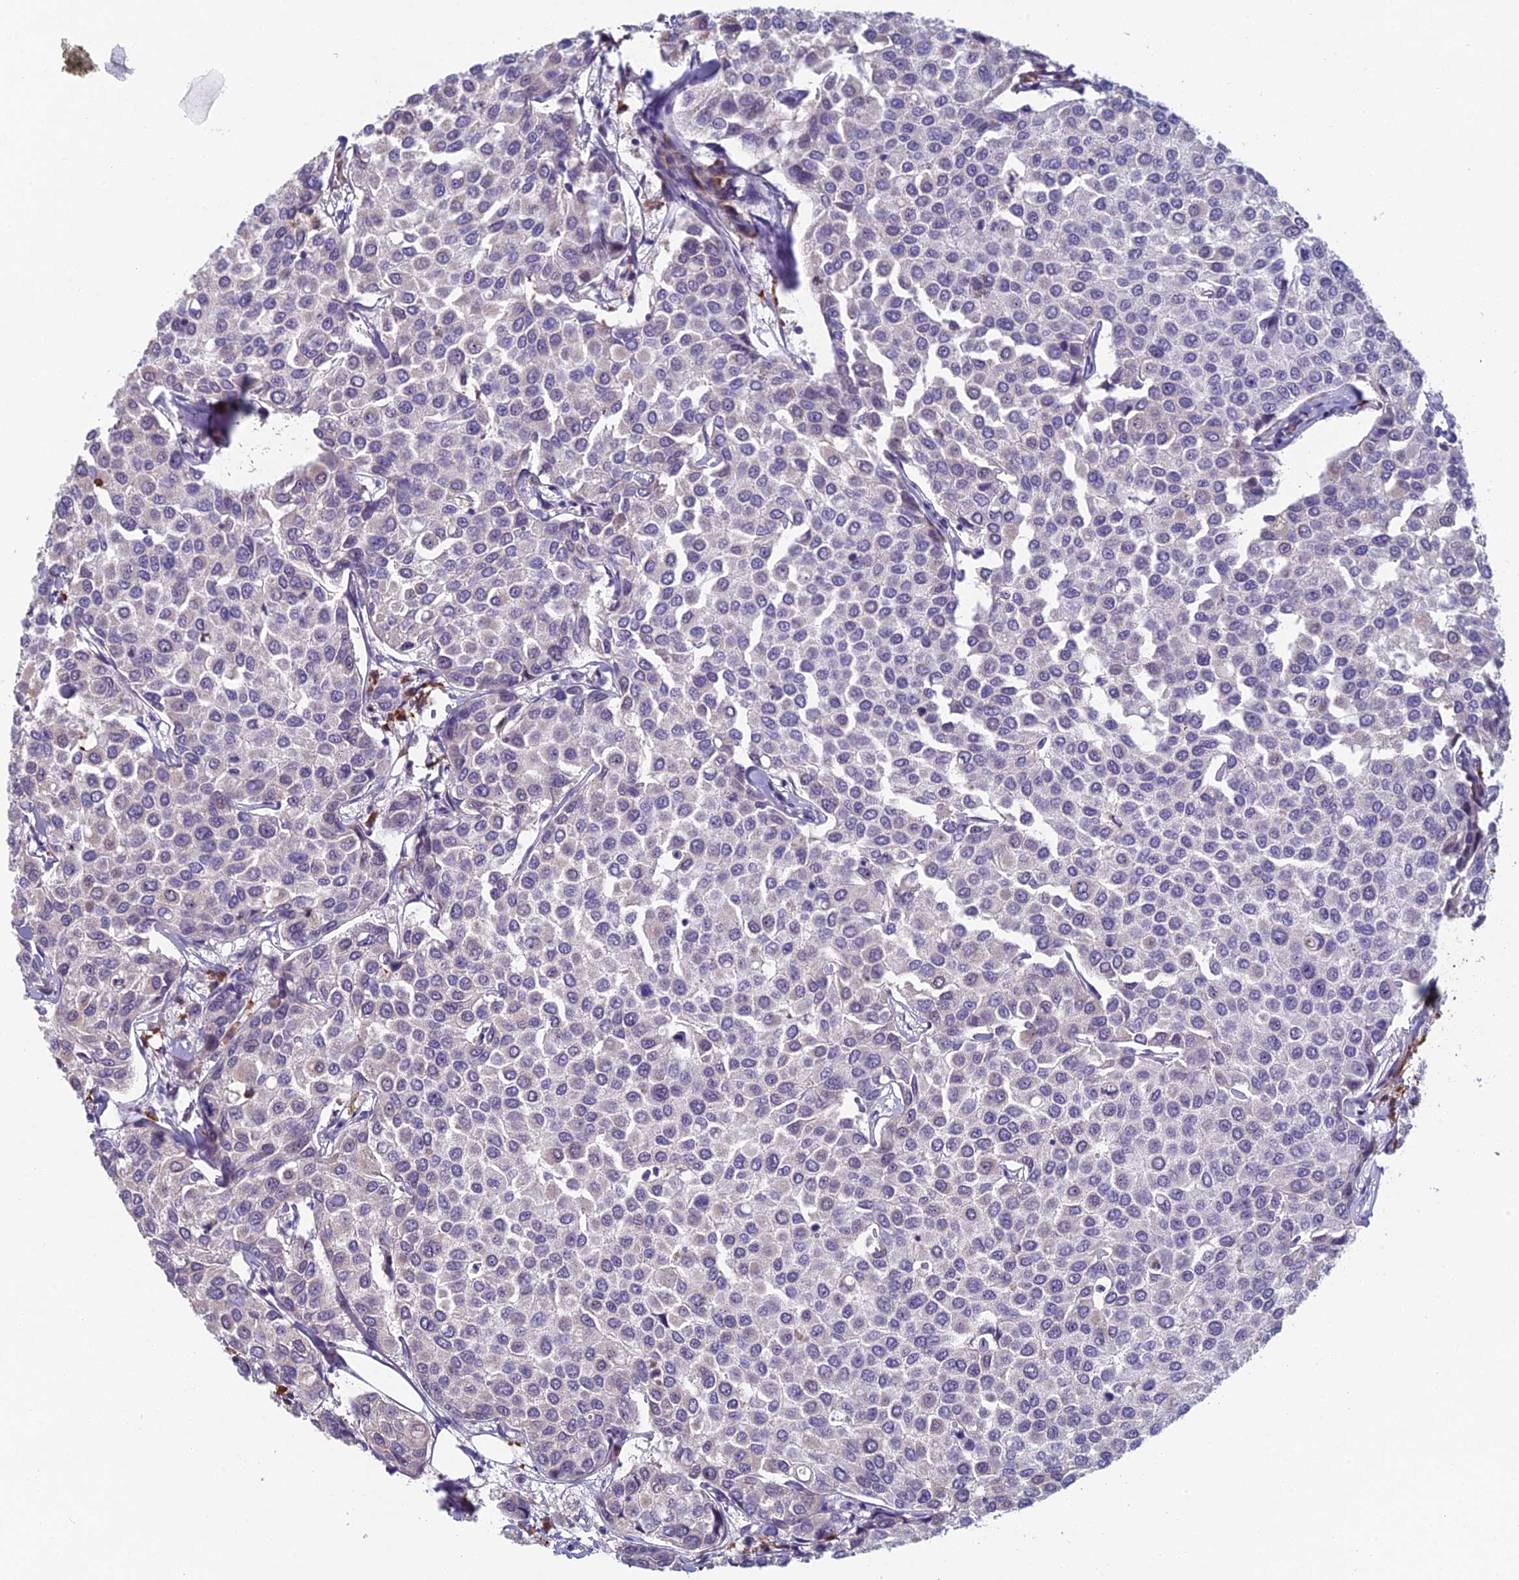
{"staining": {"intensity": "negative", "quantity": "none", "location": "none"}, "tissue": "breast cancer", "cell_type": "Tumor cells", "image_type": "cancer", "snomed": [{"axis": "morphology", "description": "Duct carcinoma"}, {"axis": "topography", "description": "Breast"}], "caption": "Breast cancer (invasive ductal carcinoma) was stained to show a protein in brown. There is no significant staining in tumor cells.", "gene": "NOC2L", "patient": {"sex": "female", "age": 55}}